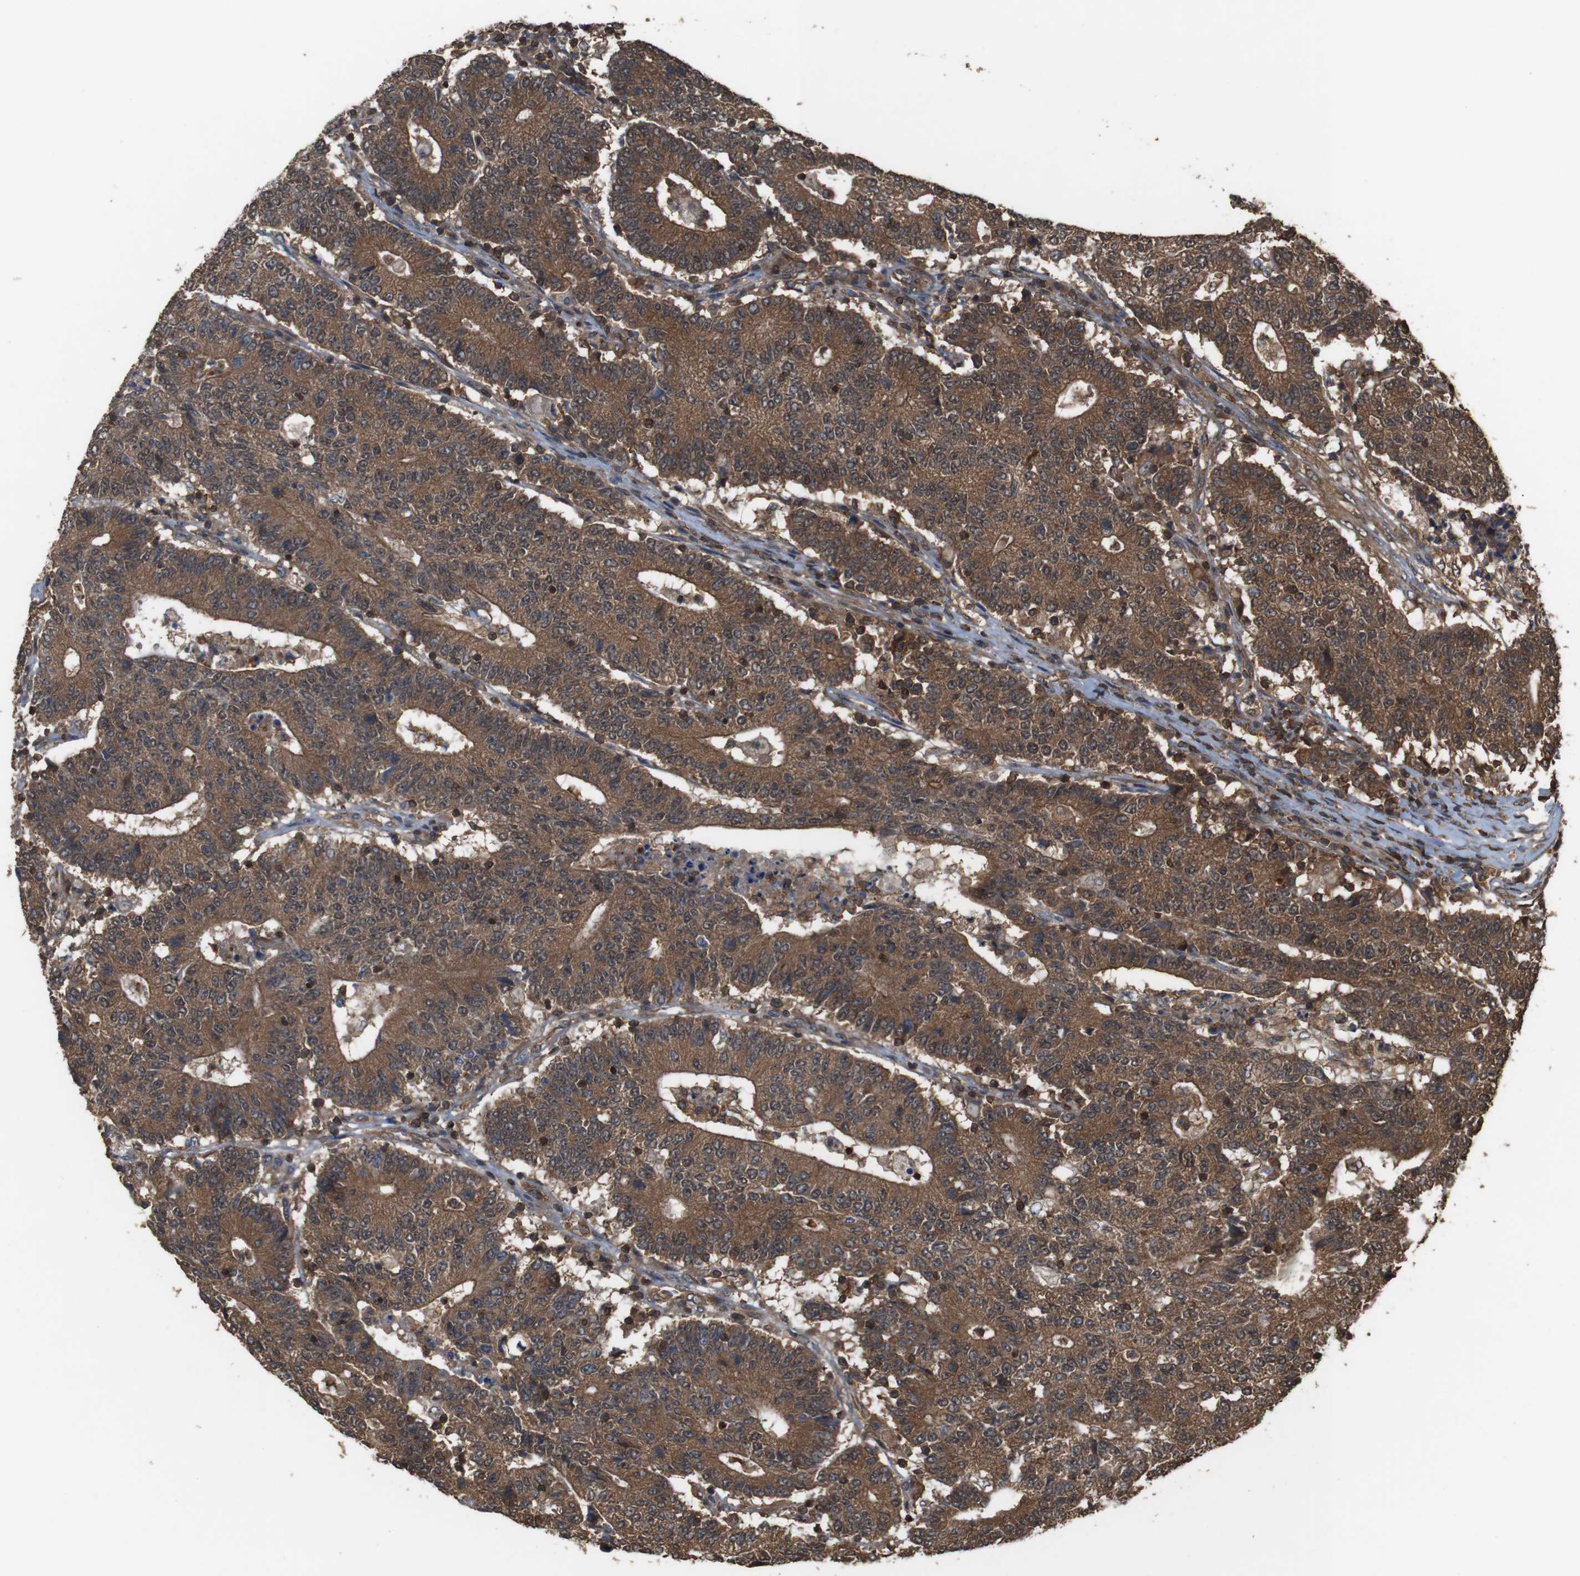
{"staining": {"intensity": "strong", "quantity": ">75%", "location": "cytoplasmic/membranous"}, "tissue": "colorectal cancer", "cell_type": "Tumor cells", "image_type": "cancer", "snomed": [{"axis": "morphology", "description": "Normal tissue, NOS"}, {"axis": "morphology", "description": "Adenocarcinoma, NOS"}, {"axis": "topography", "description": "Colon"}], "caption": "Immunohistochemical staining of colorectal cancer displays high levels of strong cytoplasmic/membranous protein positivity in about >75% of tumor cells.", "gene": "BAG4", "patient": {"sex": "female", "age": 75}}